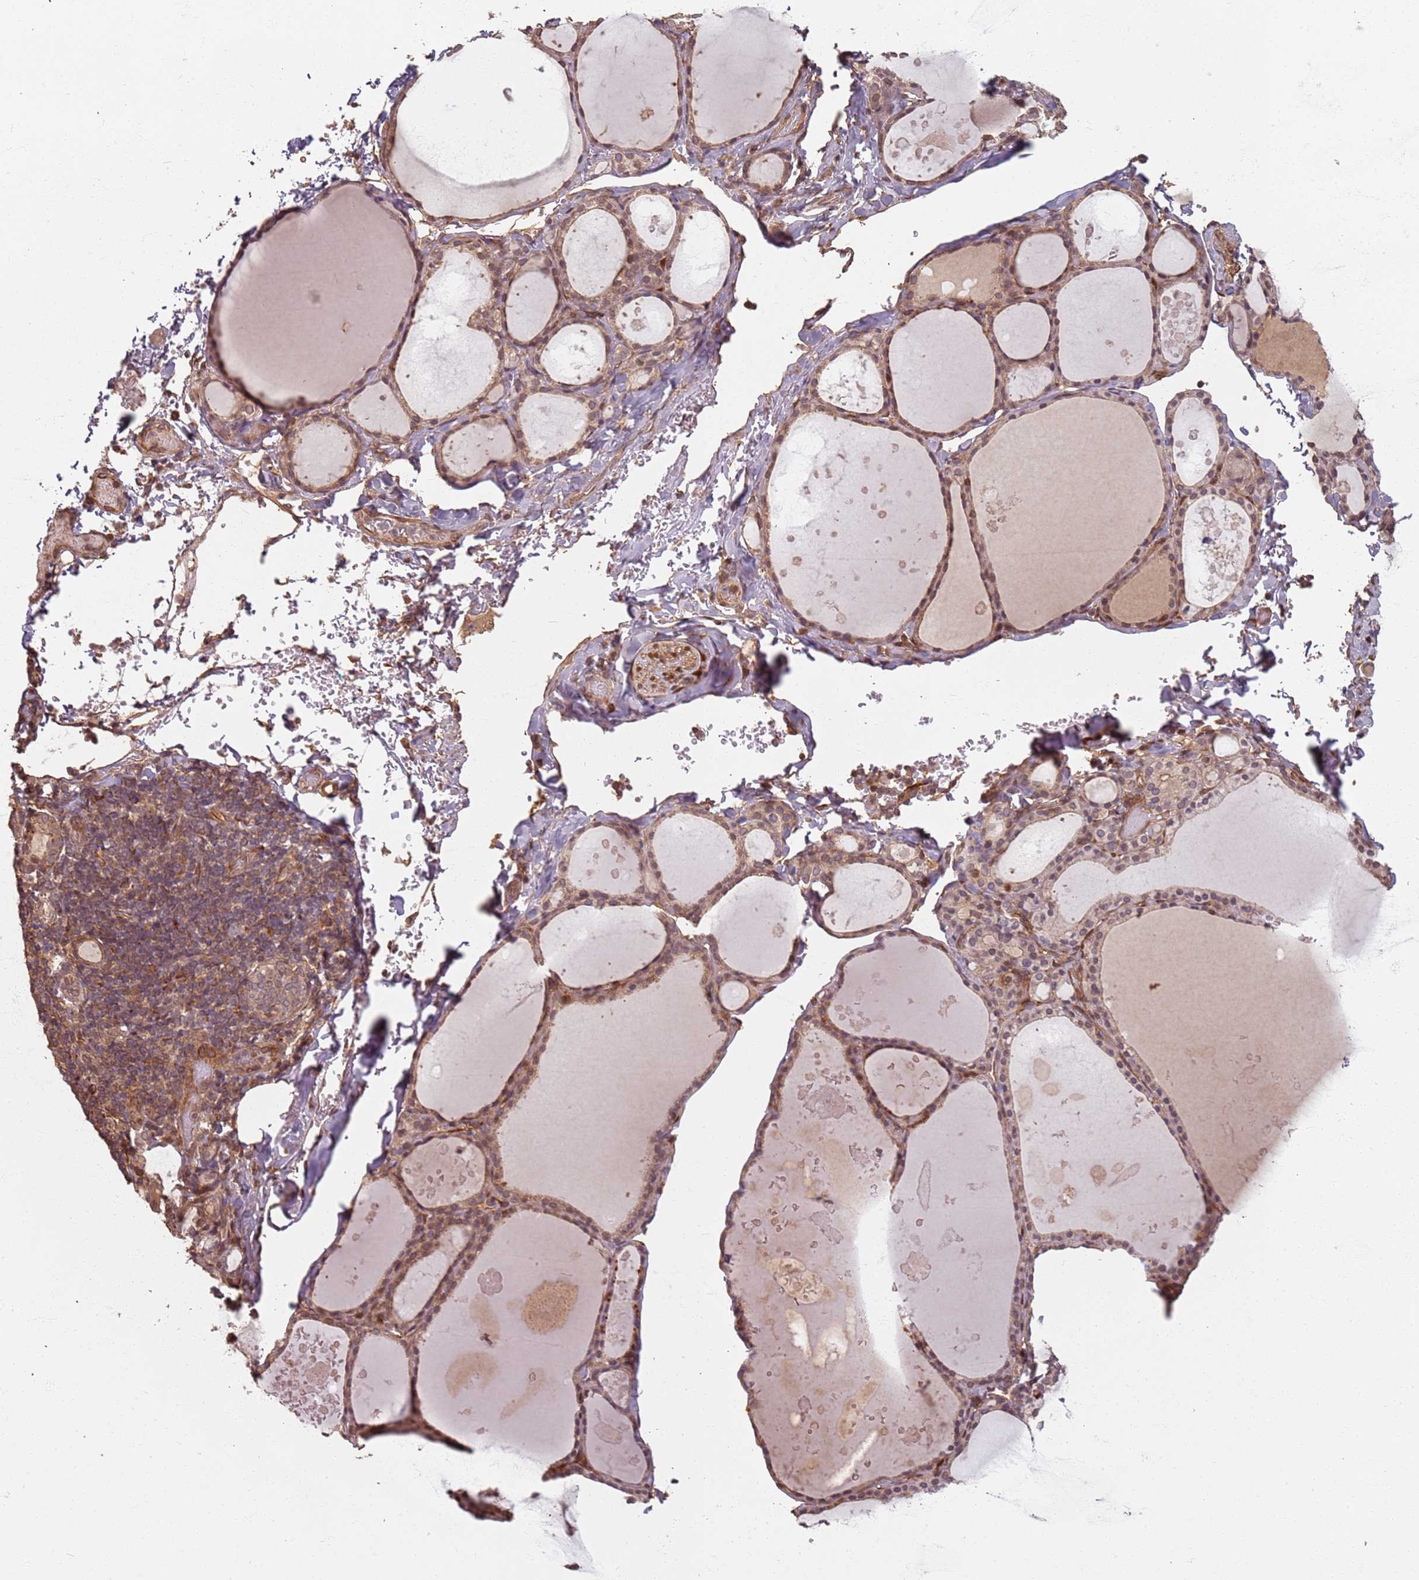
{"staining": {"intensity": "weak", "quantity": ">75%", "location": "cytoplasmic/membranous,nuclear"}, "tissue": "thyroid gland", "cell_type": "Glandular cells", "image_type": "normal", "snomed": [{"axis": "morphology", "description": "Normal tissue, NOS"}, {"axis": "topography", "description": "Thyroid gland"}], "caption": "An immunohistochemistry photomicrograph of unremarkable tissue is shown. Protein staining in brown labels weak cytoplasmic/membranous,nuclear positivity in thyroid gland within glandular cells.", "gene": "SDCCAG8", "patient": {"sex": "male", "age": 56}}